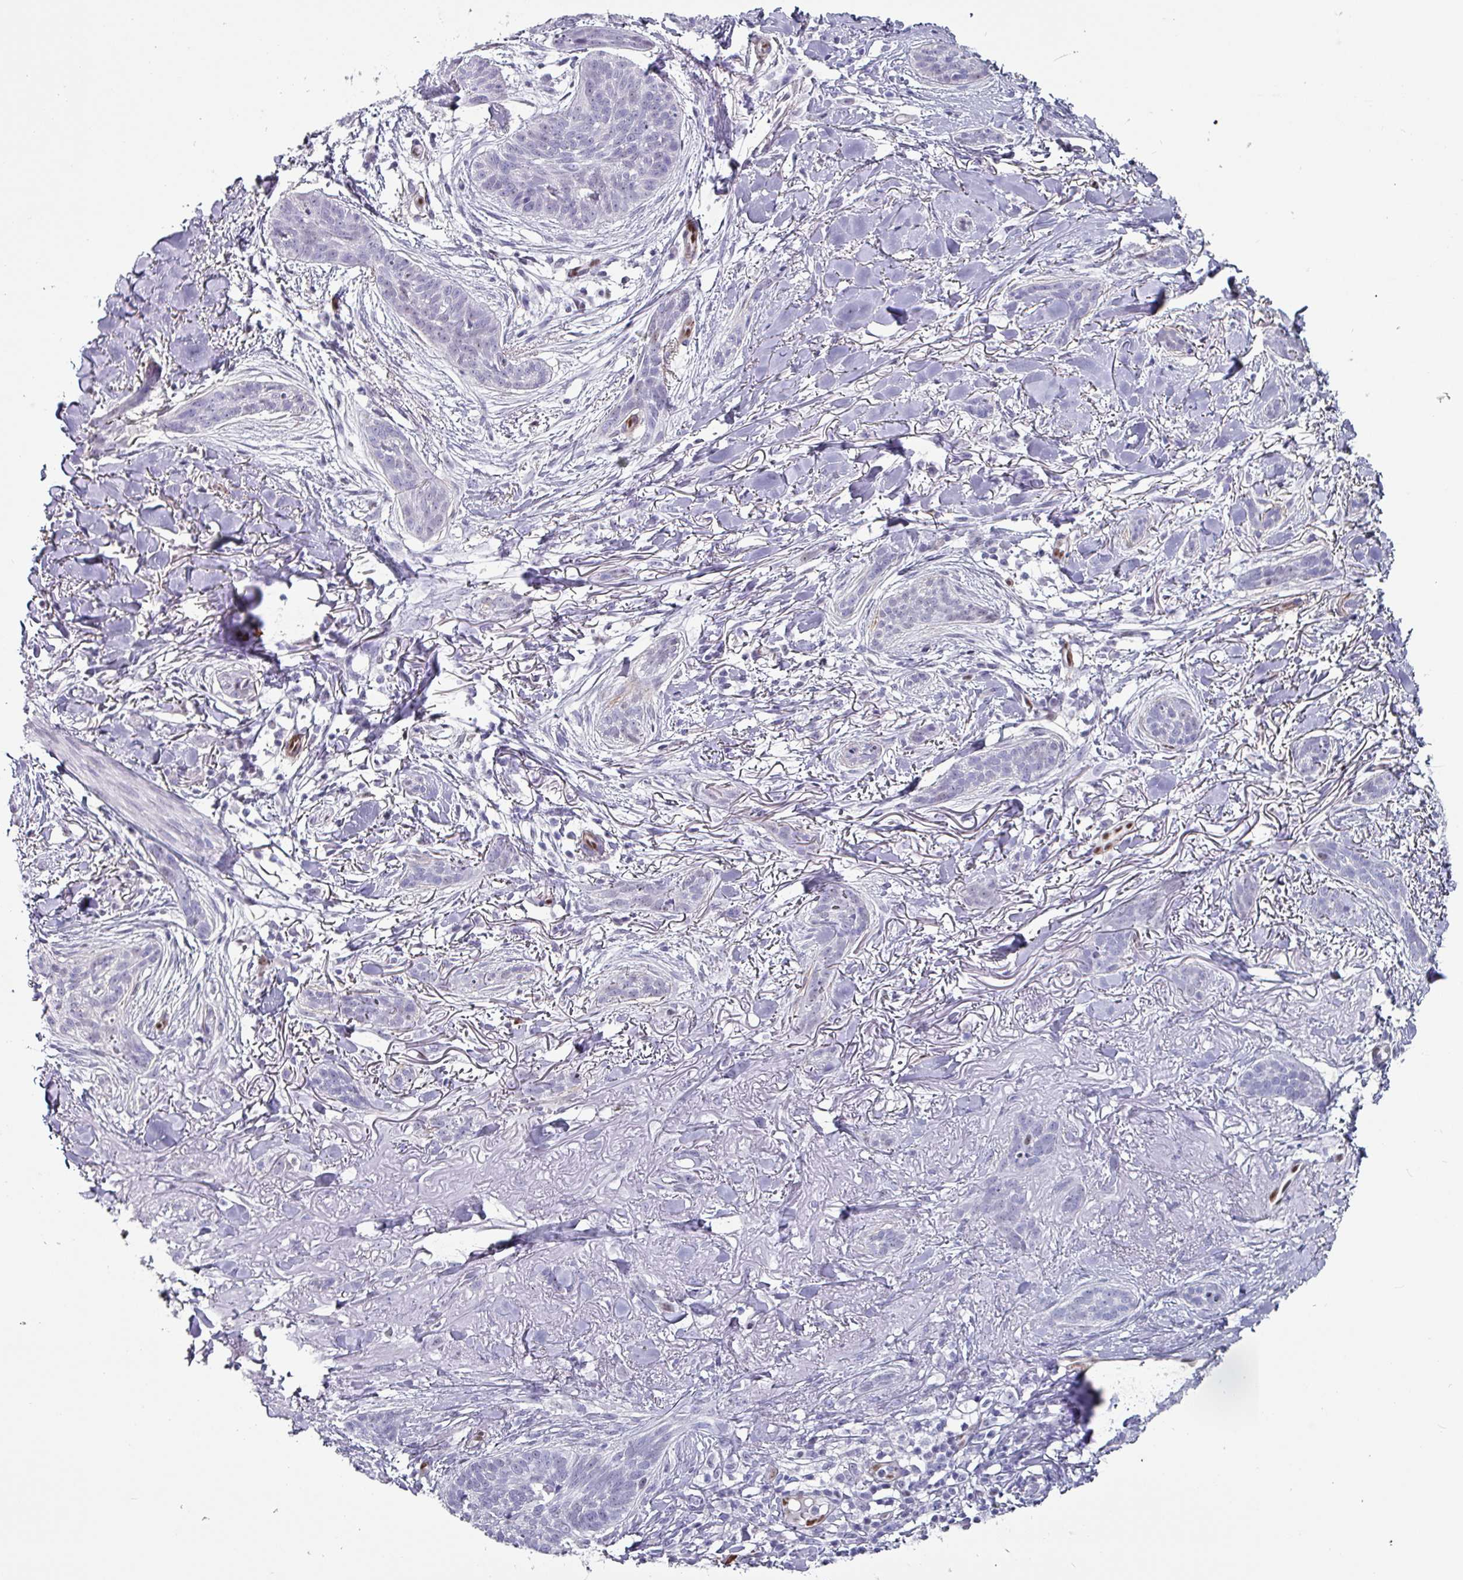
{"staining": {"intensity": "negative", "quantity": "none", "location": "none"}, "tissue": "skin cancer", "cell_type": "Tumor cells", "image_type": "cancer", "snomed": [{"axis": "morphology", "description": "Basal cell carcinoma"}, {"axis": "topography", "description": "Skin"}], "caption": "Tumor cells are negative for protein expression in human basal cell carcinoma (skin).", "gene": "ZNF816-ZNF321P", "patient": {"sex": "male", "age": 52}}